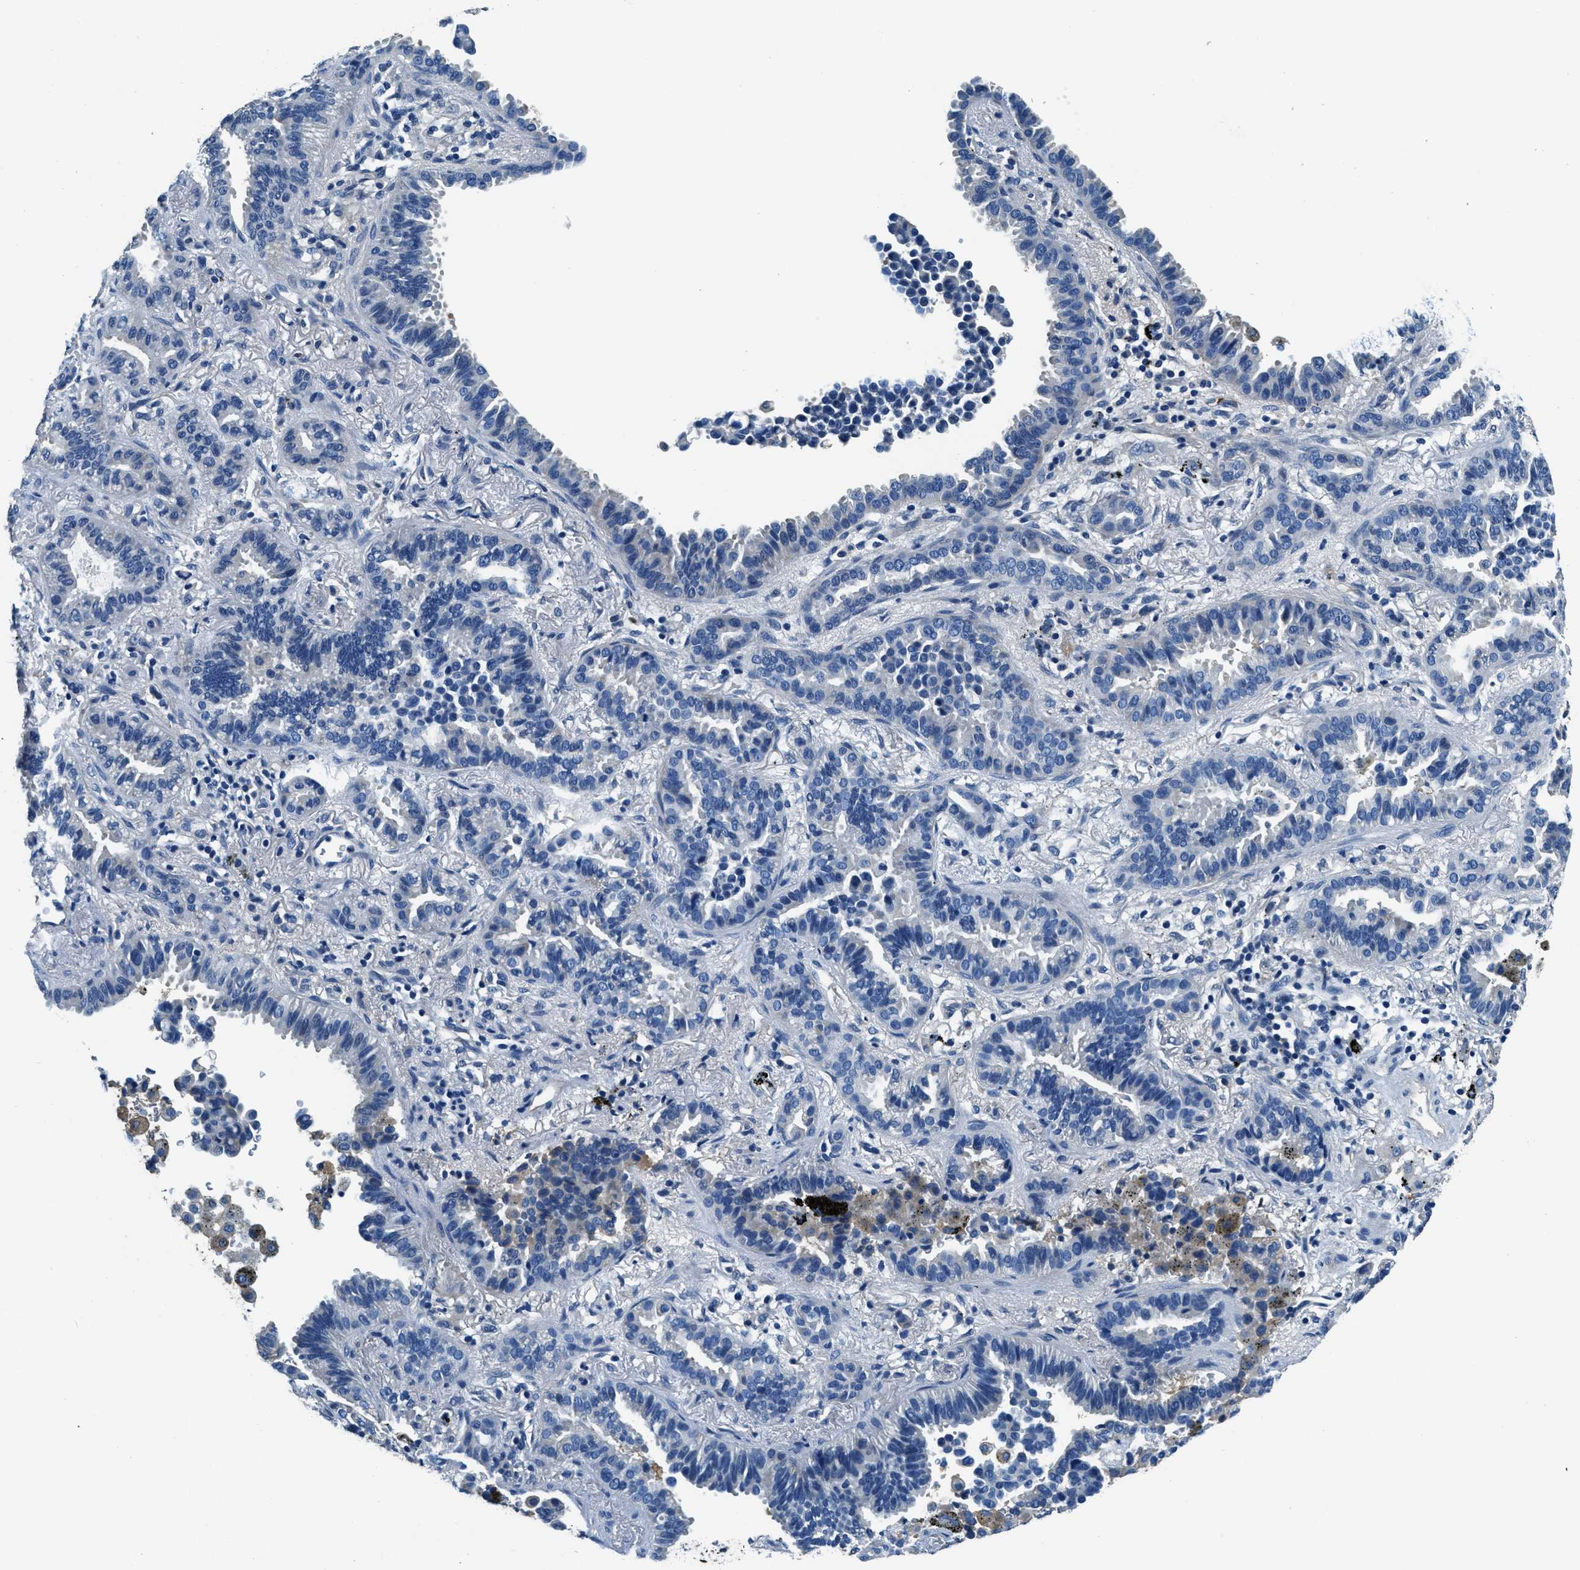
{"staining": {"intensity": "negative", "quantity": "none", "location": "none"}, "tissue": "lung cancer", "cell_type": "Tumor cells", "image_type": "cancer", "snomed": [{"axis": "morphology", "description": "Normal tissue, NOS"}, {"axis": "morphology", "description": "Adenocarcinoma, NOS"}, {"axis": "topography", "description": "Lung"}], "caption": "Protein analysis of adenocarcinoma (lung) shows no significant staining in tumor cells.", "gene": "TMEM186", "patient": {"sex": "male", "age": 59}}